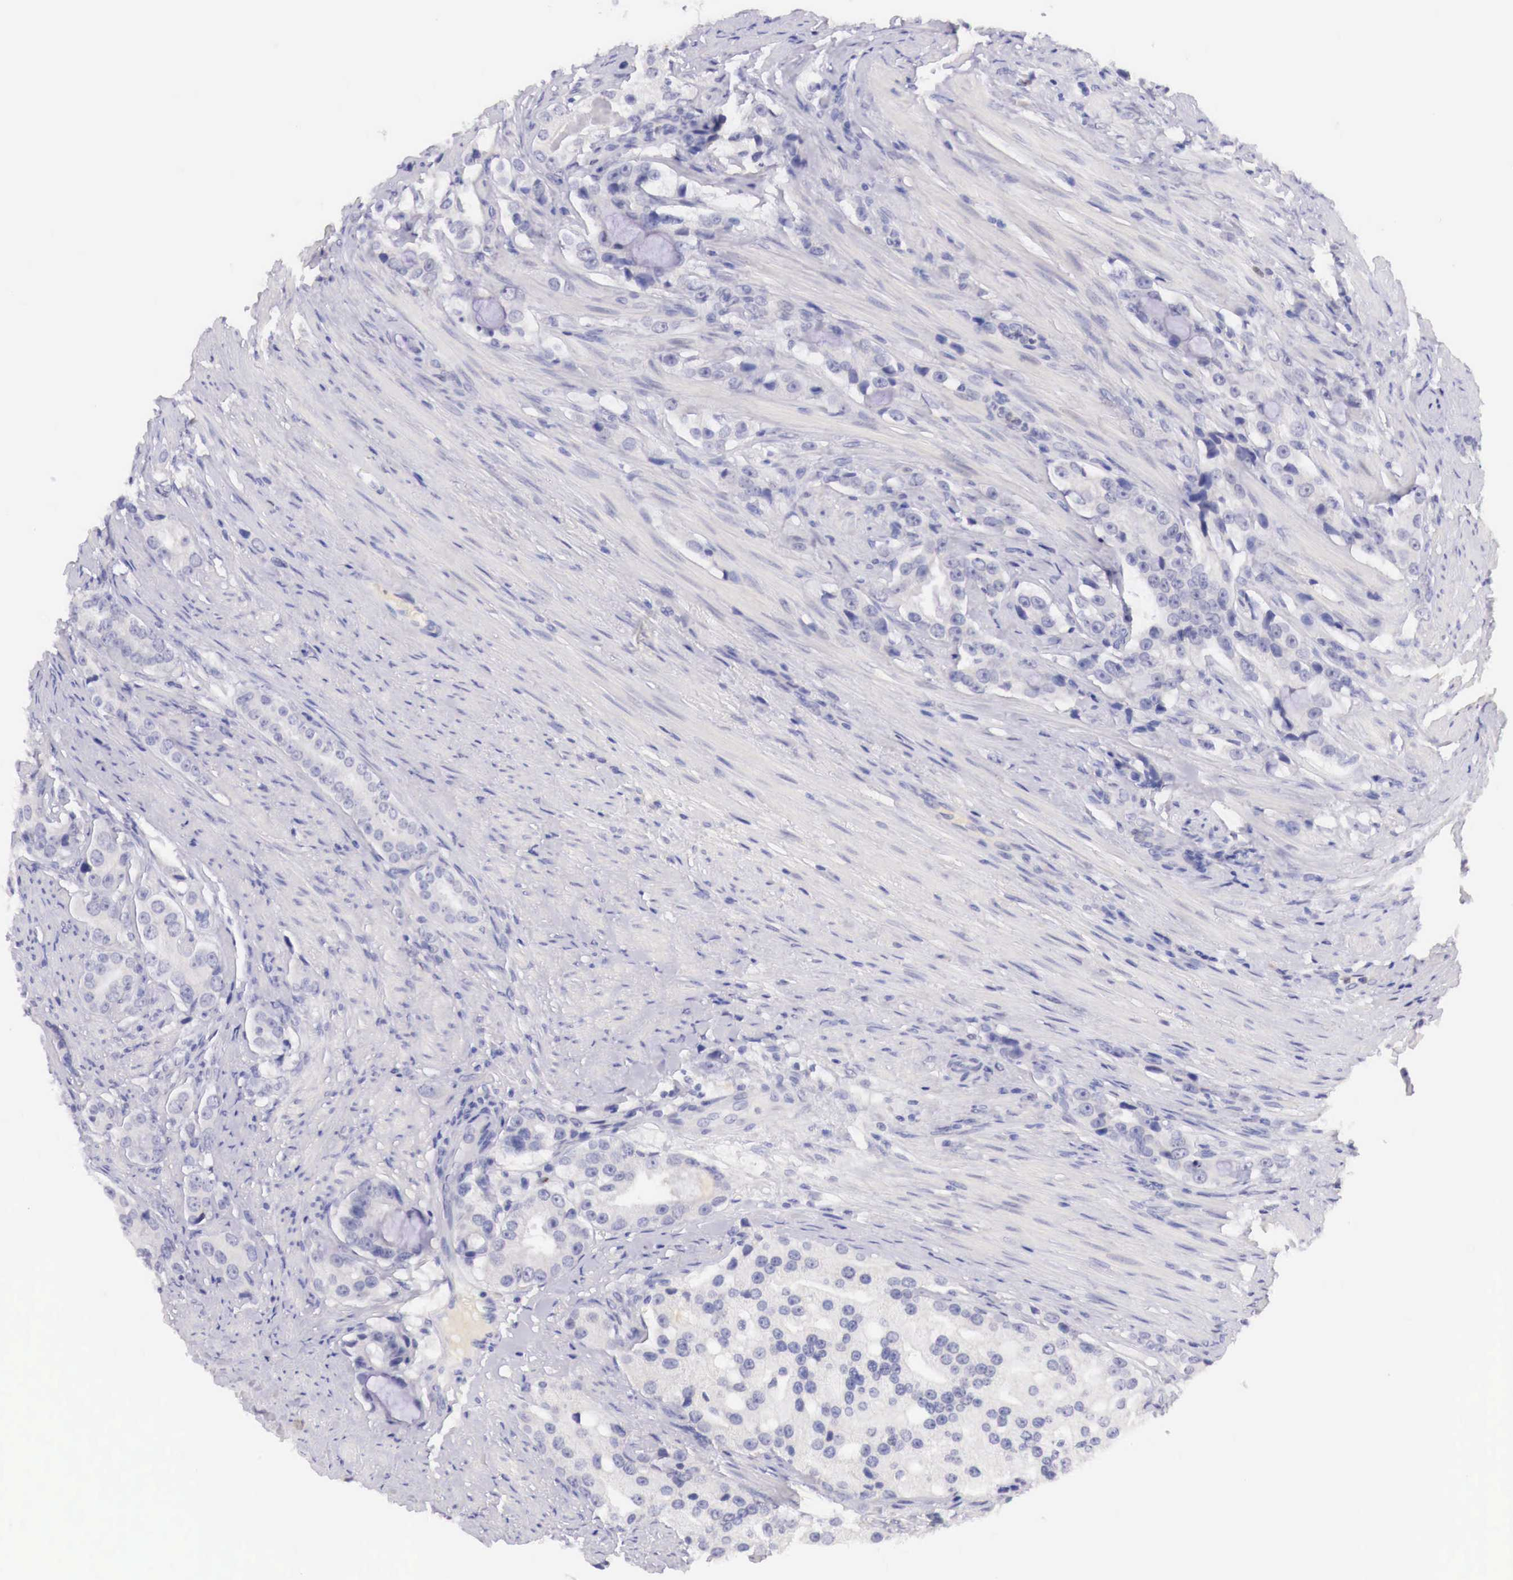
{"staining": {"intensity": "negative", "quantity": "none", "location": "none"}, "tissue": "prostate cancer", "cell_type": "Tumor cells", "image_type": "cancer", "snomed": [{"axis": "morphology", "description": "Adenocarcinoma, Medium grade"}, {"axis": "topography", "description": "Prostate"}], "caption": "An image of prostate medium-grade adenocarcinoma stained for a protein shows no brown staining in tumor cells. (IHC, brightfield microscopy, high magnification).", "gene": "BCL6", "patient": {"sex": "male", "age": 72}}